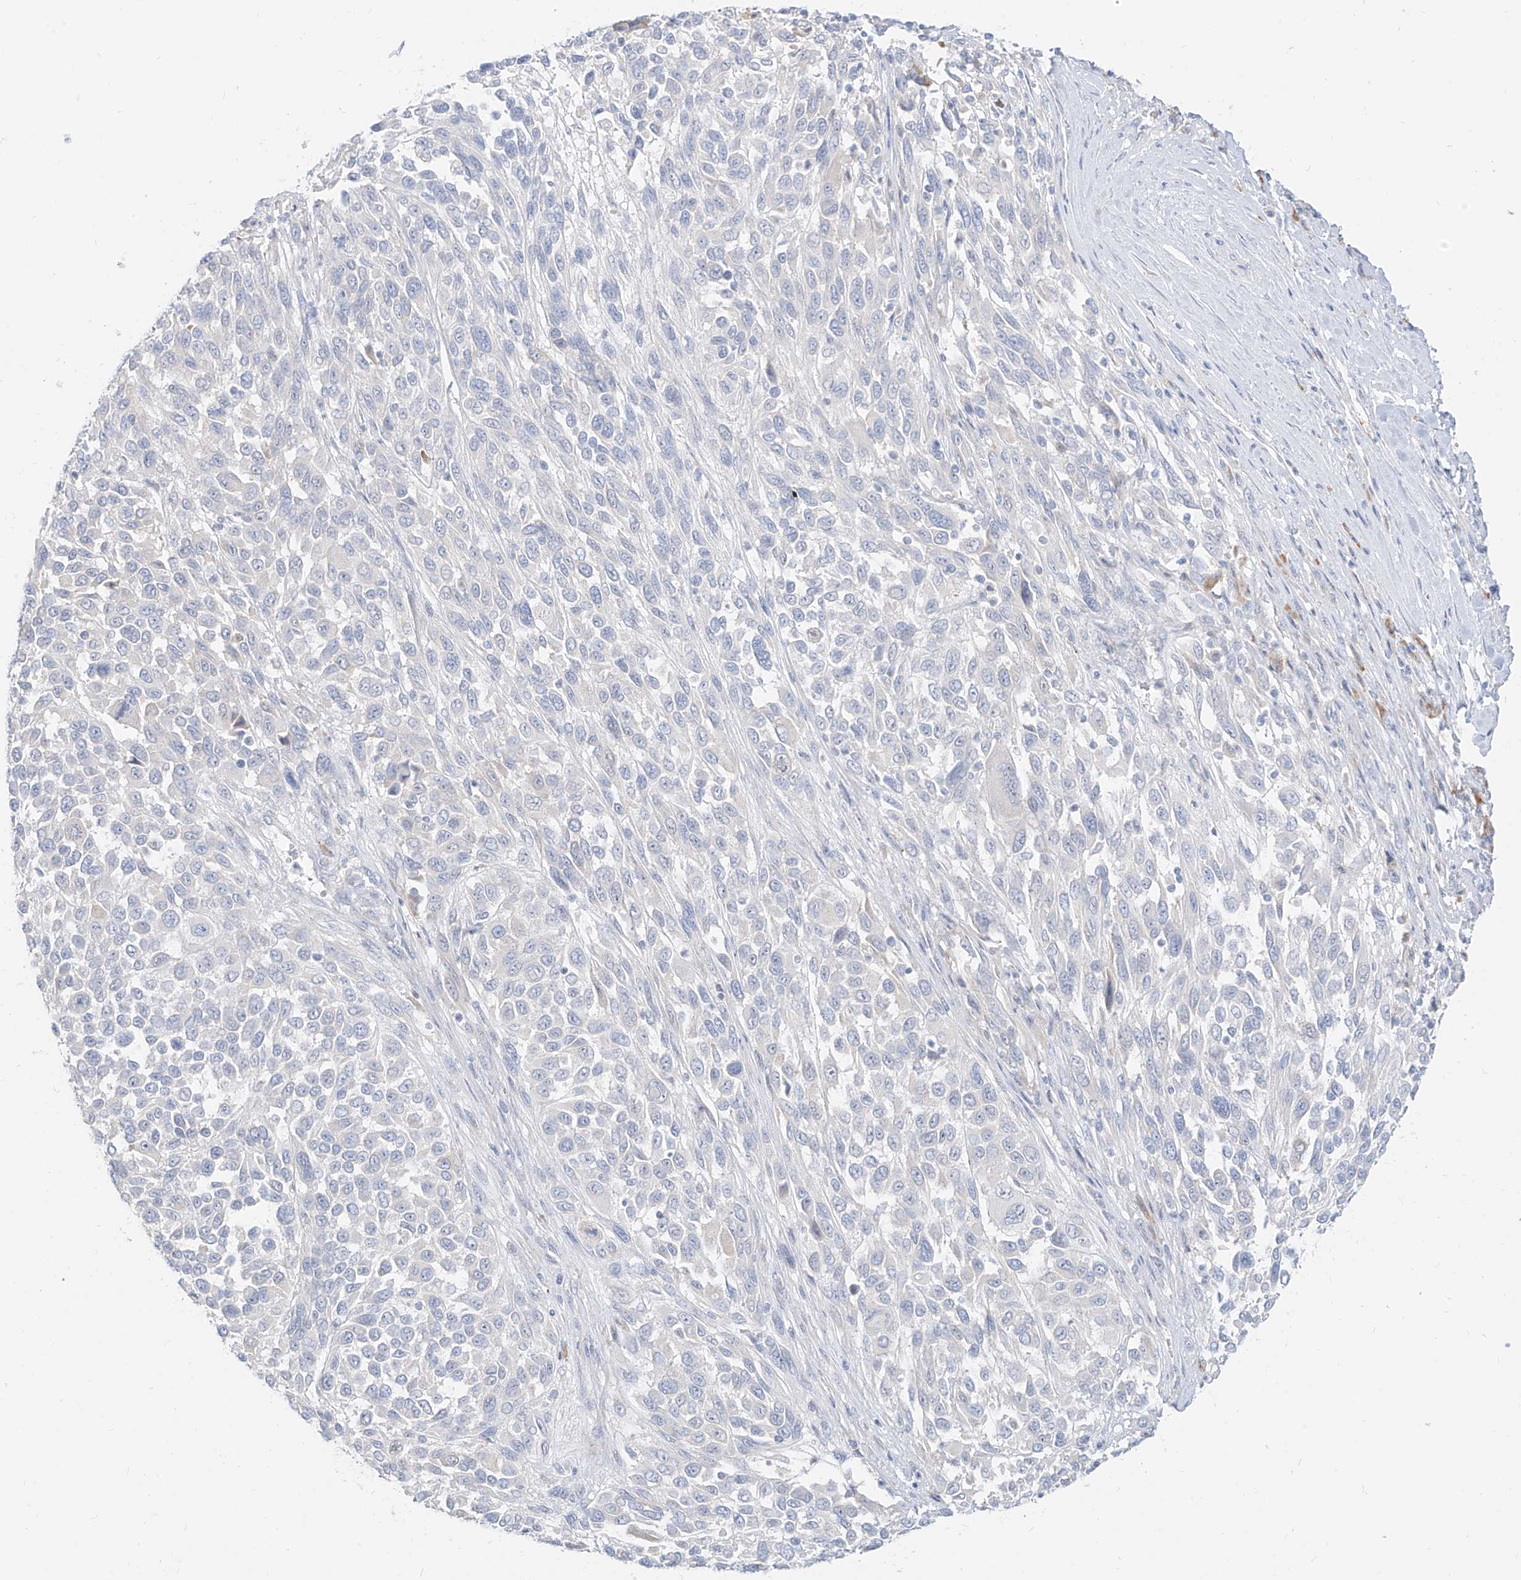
{"staining": {"intensity": "negative", "quantity": "none", "location": "none"}, "tissue": "melanoma", "cell_type": "Tumor cells", "image_type": "cancer", "snomed": [{"axis": "morphology", "description": "Malignant melanoma, Metastatic site"}, {"axis": "topography", "description": "Lymph node"}], "caption": "IHC histopathology image of human malignant melanoma (metastatic site) stained for a protein (brown), which displays no expression in tumor cells. (DAB immunohistochemistry (IHC) visualized using brightfield microscopy, high magnification).", "gene": "SYTL3", "patient": {"sex": "male", "age": 61}}